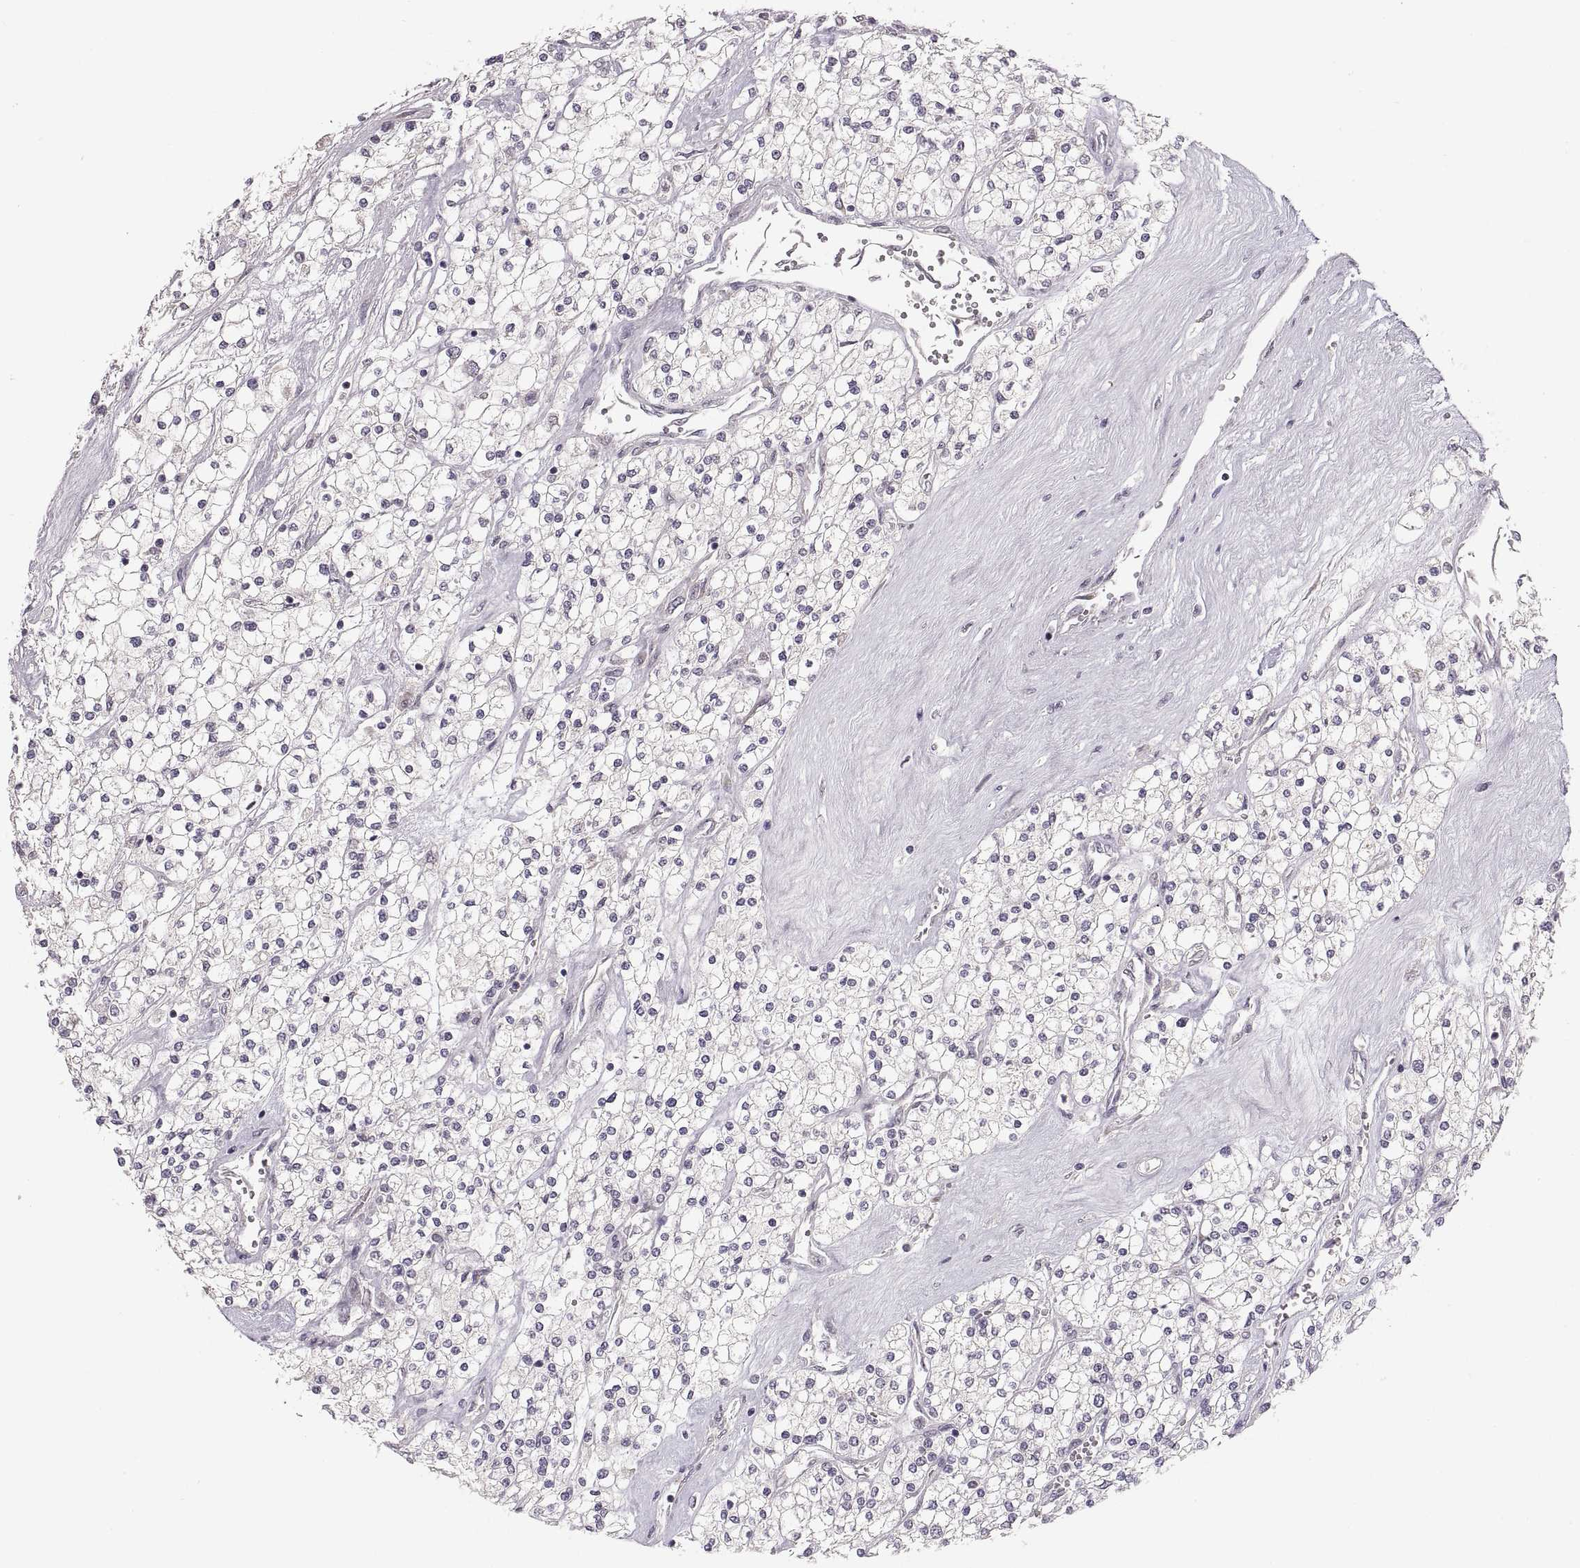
{"staining": {"intensity": "negative", "quantity": "none", "location": "none"}, "tissue": "renal cancer", "cell_type": "Tumor cells", "image_type": "cancer", "snomed": [{"axis": "morphology", "description": "Adenocarcinoma, NOS"}, {"axis": "topography", "description": "Kidney"}], "caption": "Immunohistochemistry photomicrograph of neoplastic tissue: human adenocarcinoma (renal) stained with DAB shows no significant protein positivity in tumor cells.", "gene": "HMGCR", "patient": {"sex": "male", "age": 80}}